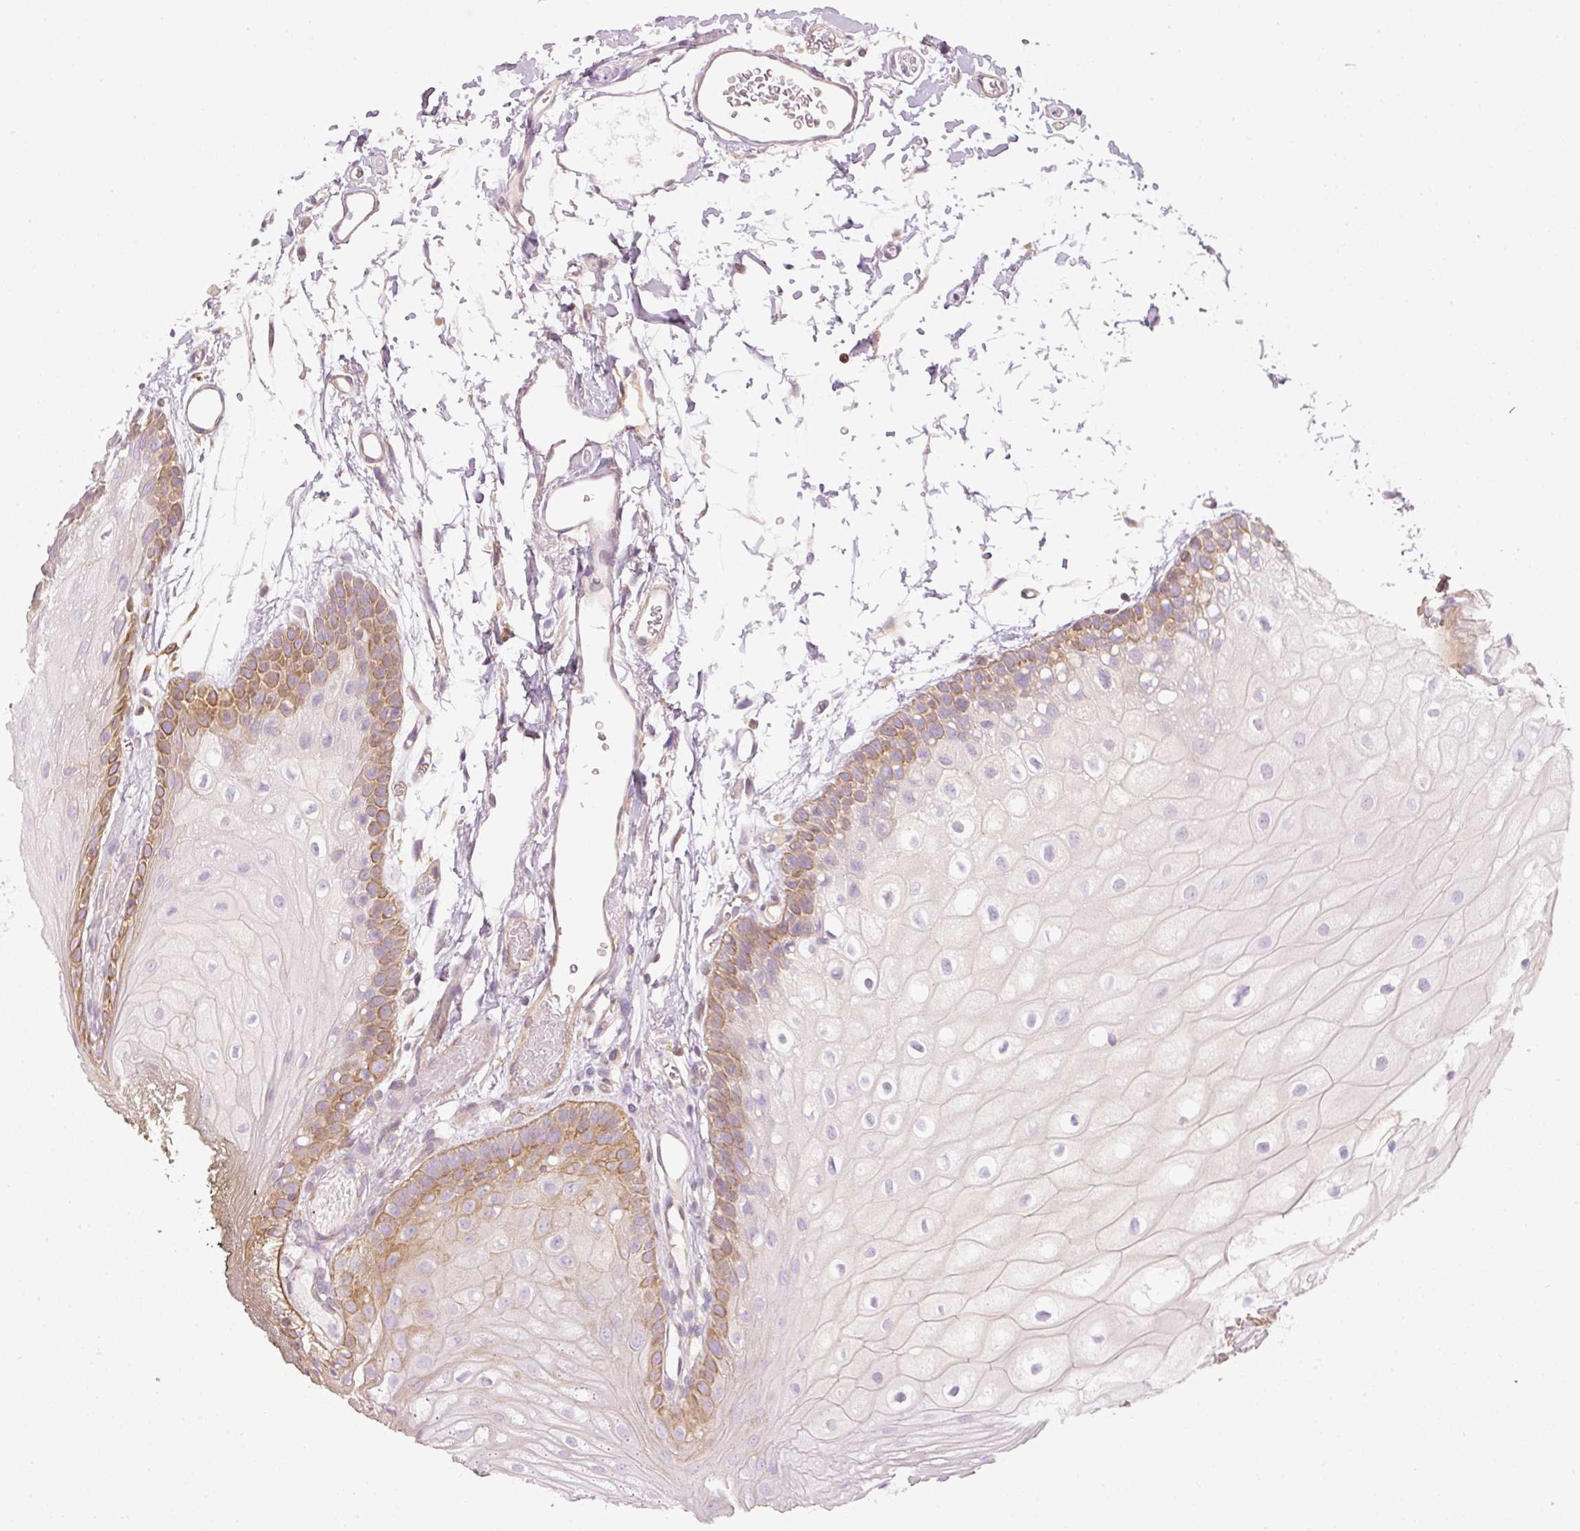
{"staining": {"intensity": "moderate", "quantity": "<25%", "location": "cytoplasmic/membranous"}, "tissue": "oral mucosa", "cell_type": "Squamous epithelial cells", "image_type": "normal", "snomed": [{"axis": "morphology", "description": "Normal tissue, NOS"}, {"axis": "morphology", "description": "Squamous cell carcinoma, NOS"}, {"axis": "topography", "description": "Oral tissue"}, {"axis": "topography", "description": "Head-Neck"}], "caption": "Immunohistochemical staining of benign oral mucosa shows low levels of moderate cytoplasmic/membranous staining in about <25% of squamous epithelial cells.", "gene": "OSR2", "patient": {"sex": "female", "age": 81}}